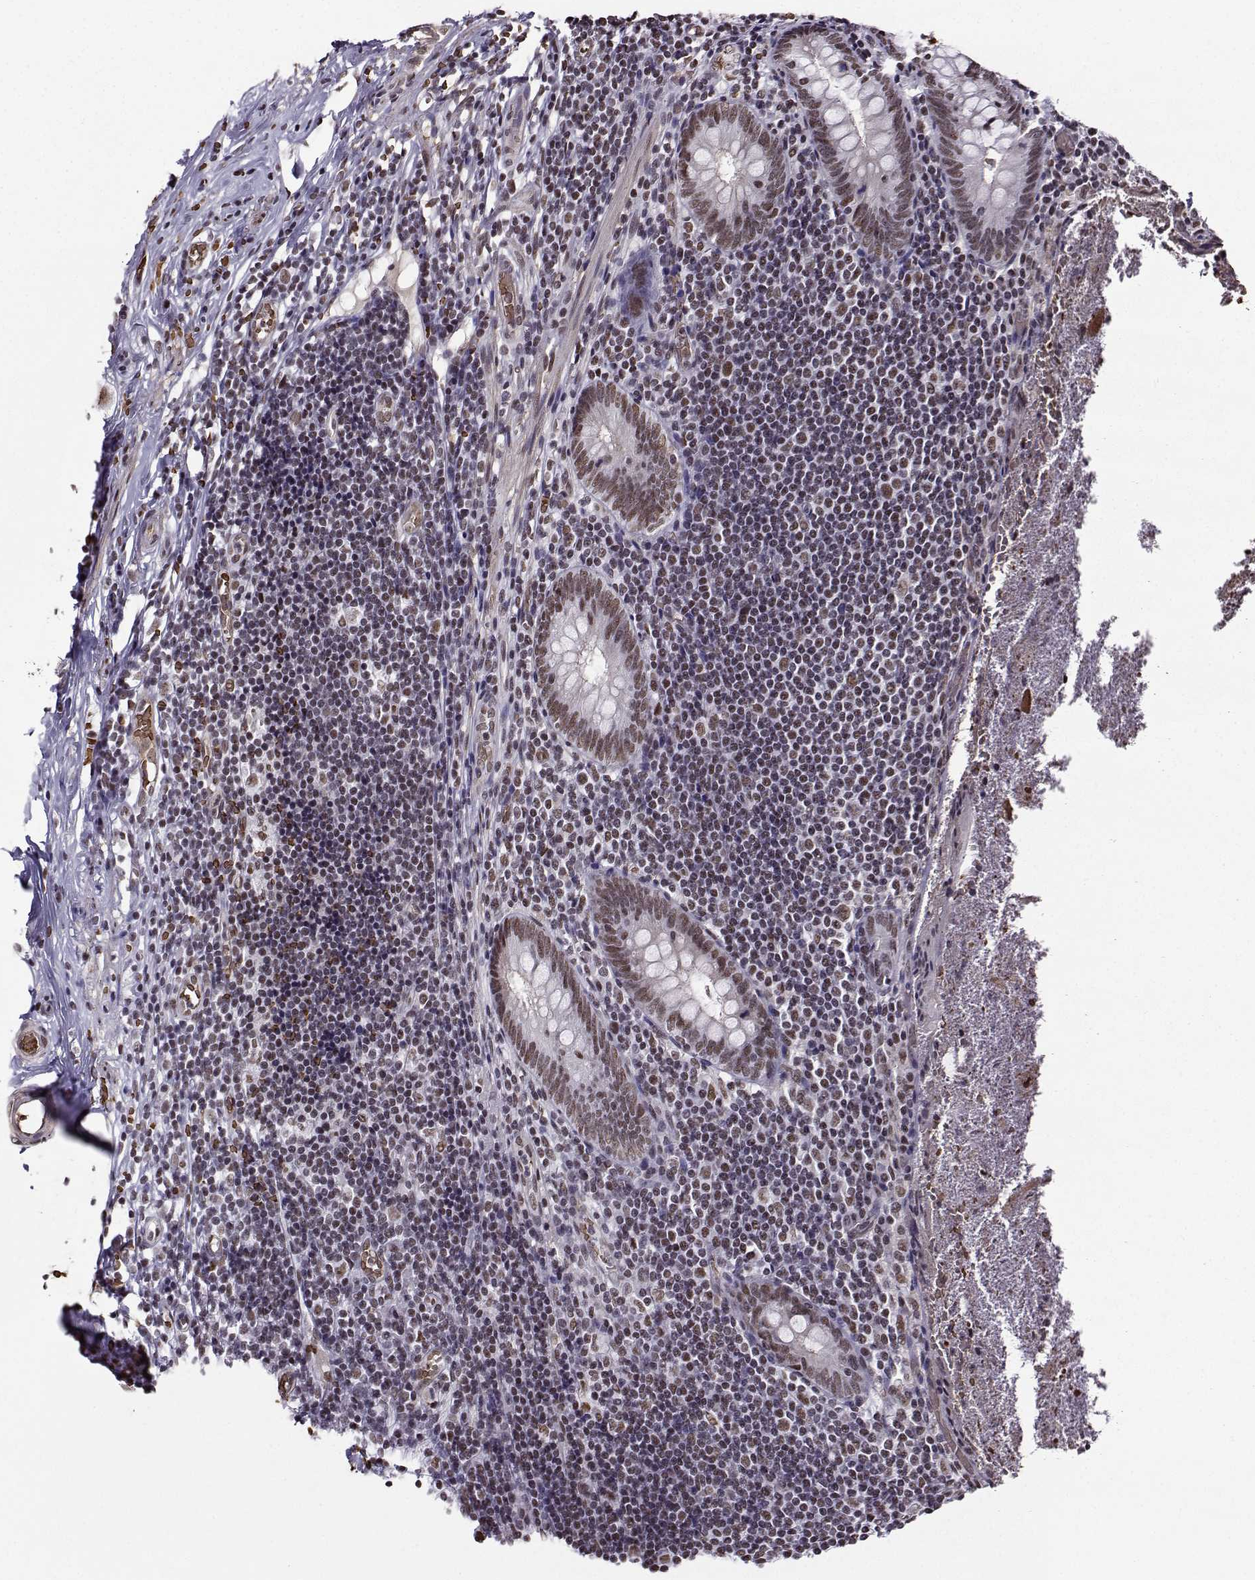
{"staining": {"intensity": "moderate", "quantity": ">75%", "location": "nuclear"}, "tissue": "appendix", "cell_type": "Glandular cells", "image_type": "normal", "snomed": [{"axis": "morphology", "description": "Normal tissue, NOS"}, {"axis": "topography", "description": "Appendix"}], "caption": "The micrograph demonstrates immunohistochemical staining of normal appendix. There is moderate nuclear positivity is present in about >75% of glandular cells. (Brightfield microscopy of DAB IHC at high magnification).", "gene": "CCNK", "patient": {"sex": "female", "age": 23}}